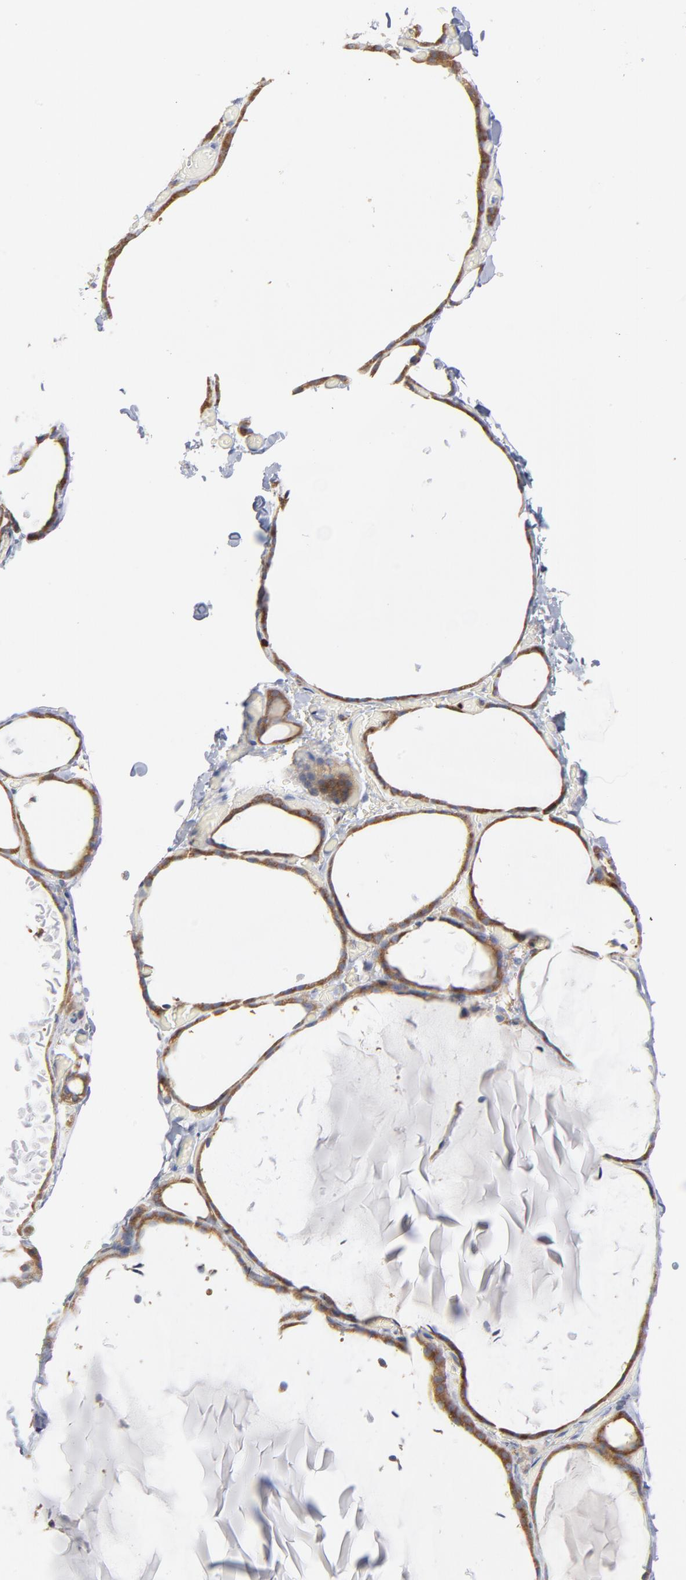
{"staining": {"intensity": "moderate", "quantity": ">75%", "location": "cytoplasmic/membranous"}, "tissue": "thyroid gland", "cell_type": "Glandular cells", "image_type": "normal", "snomed": [{"axis": "morphology", "description": "Normal tissue, NOS"}, {"axis": "topography", "description": "Thyroid gland"}], "caption": "This image demonstrates immunohistochemistry (IHC) staining of unremarkable thyroid gland, with medium moderate cytoplasmic/membranous expression in approximately >75% of glandular cells.", "gene": "PPFIBP2", "patient": {"sex": "female", "age": 22}}